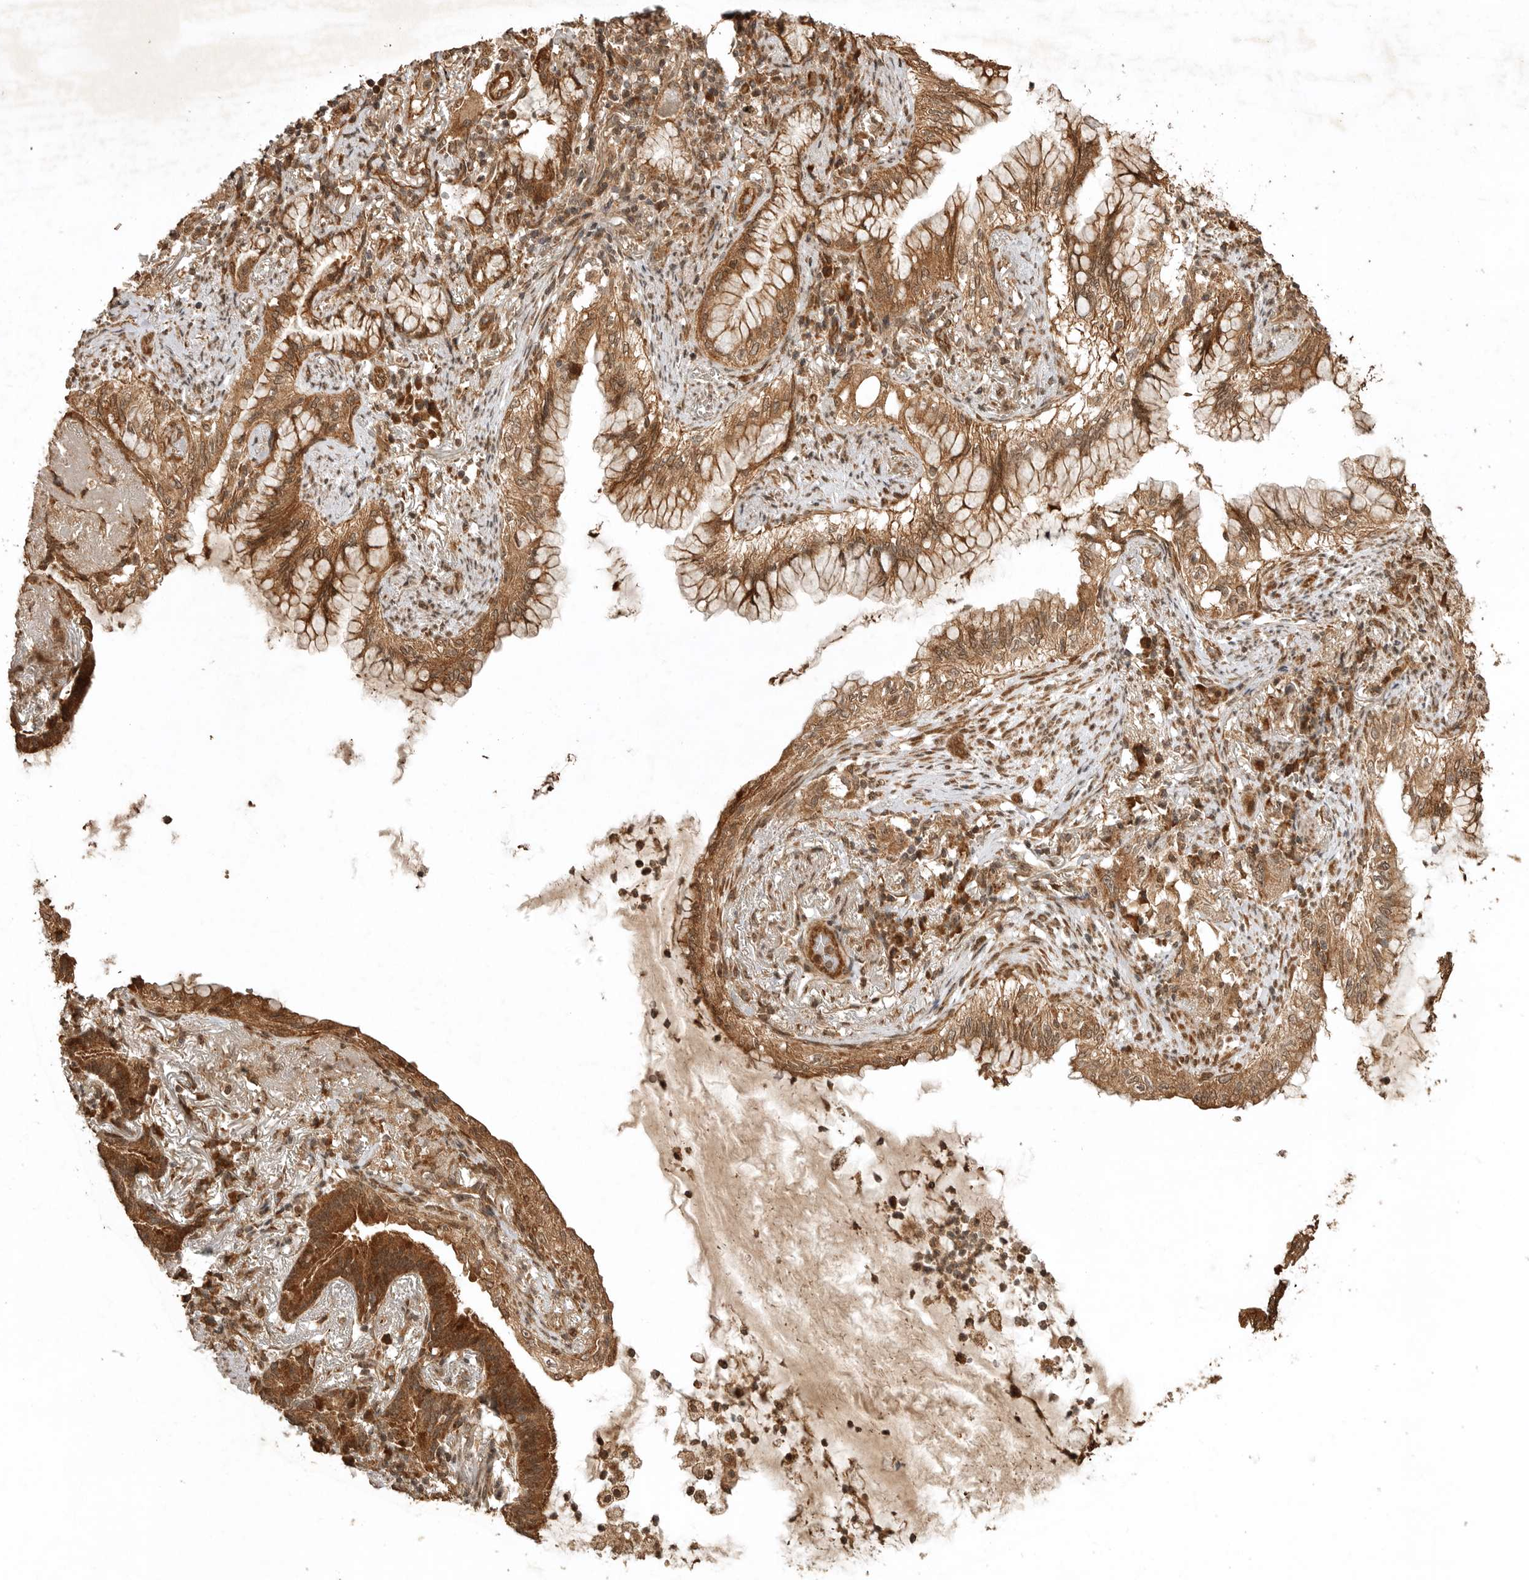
{"staining": {"intensity": "strong", "quantity": ">75%", "location": "cytoplasmic/membranous"}, "tissue": "lung cancer", "cell_type": "Tumor cells", "image_type": "cancer", "snomed": [{"axis": "morphology", "description": "Adenocarcinoma, NOS"}, {"axis": "topography", "description": "Lung"}], "caption": "Lung cancer (adenocarcinoma) was stained to show a protein in brown. There is high levels of strong cytoplasmic/membranous expression in about >75% of tumor cells. Nuclei are stained in blue.", "gene": "BOC", "patient": {"sex": "female", "age": 70}}